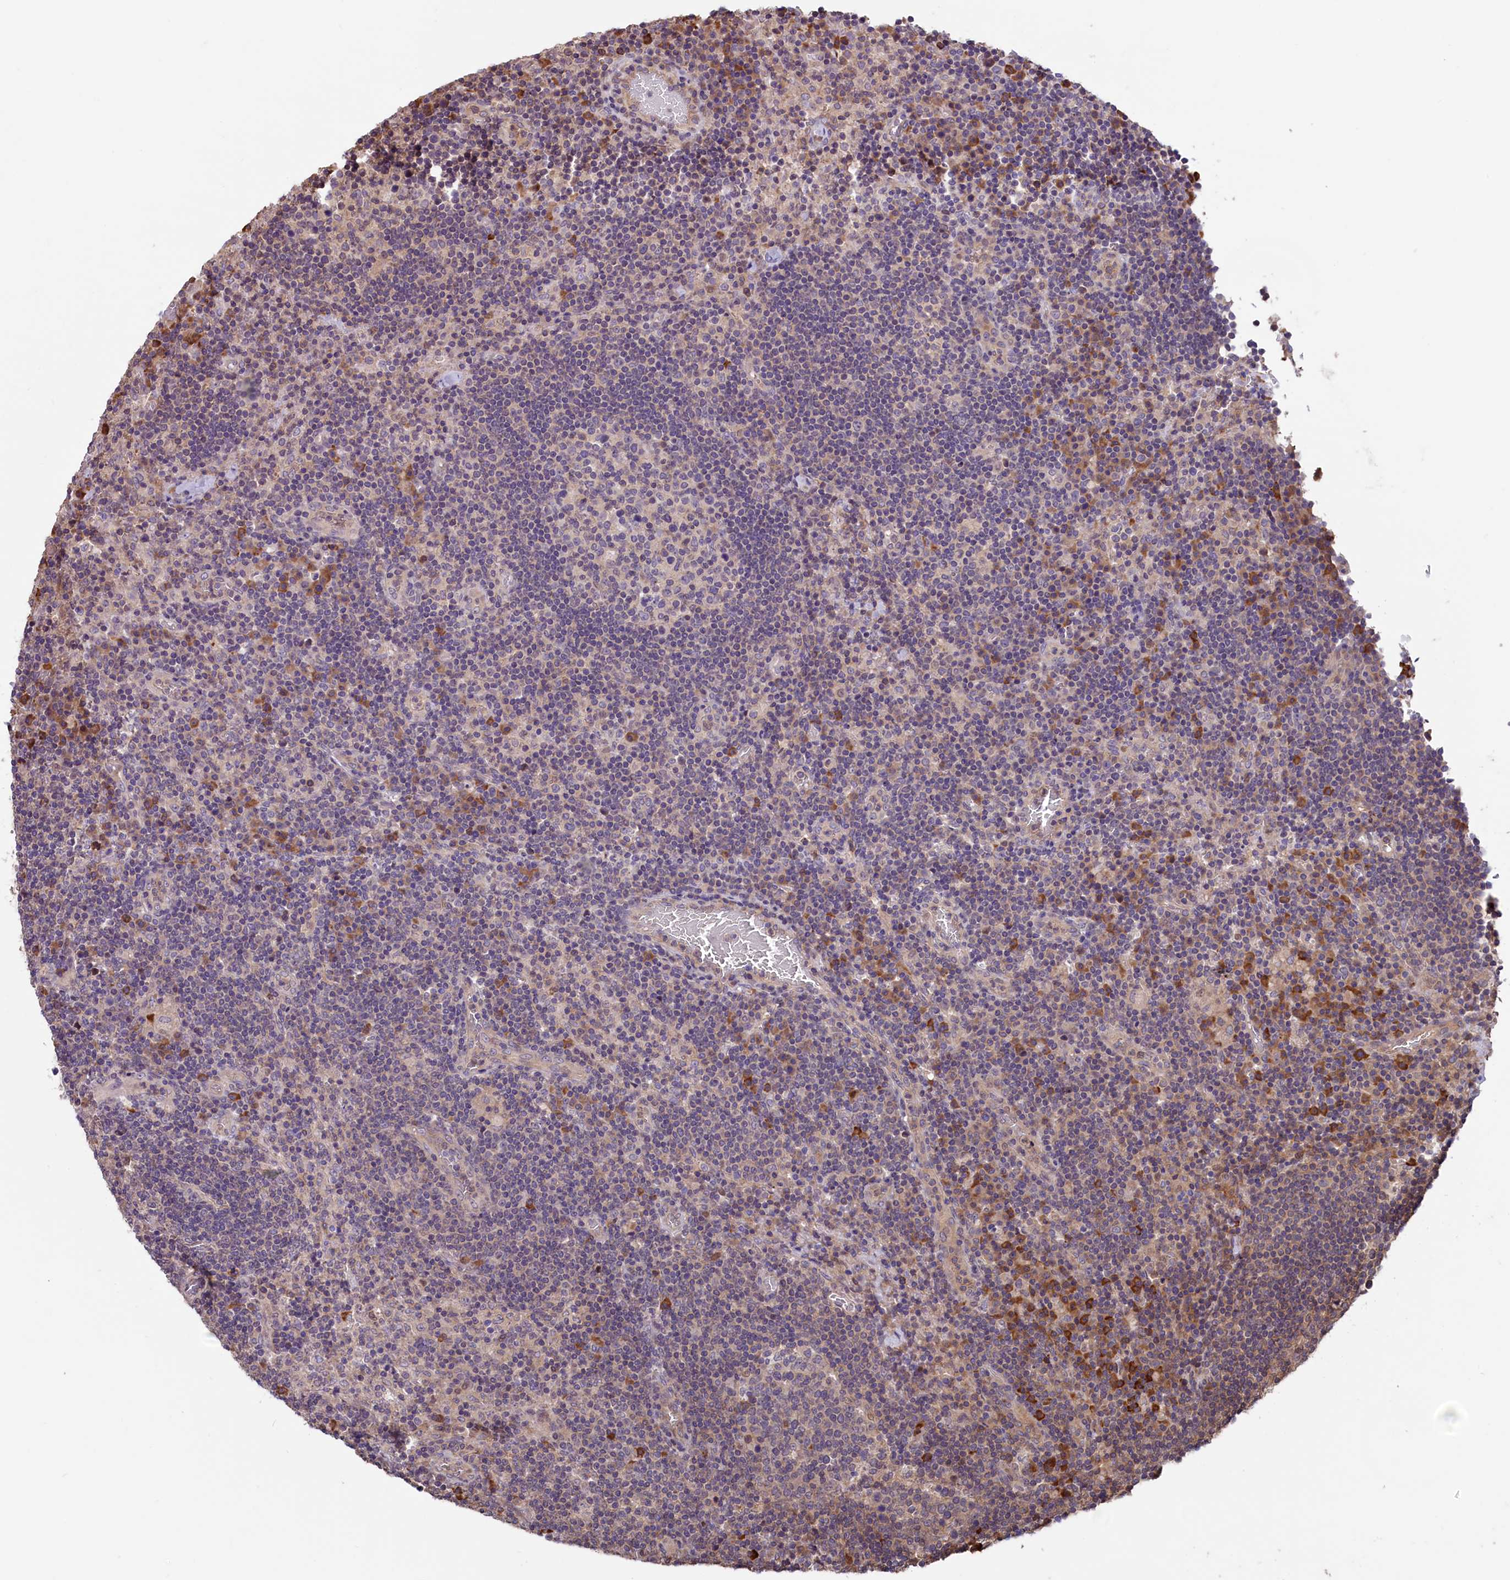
{"staining": {"intensity": "moderate", "quantity": "<25%", "location": "cytoplasmic/membranous,nuclear"}, "tissue": "lymph node", "cell_type": "Germinal center cells", "image_type": "normal", "snomed": [{"axis": "morphology", "description": "Normal tissue, NOS"}, {"axis": "topography", "description": "Lymph node"}], "caption": "A photomicrograph of human lymph node stained for a protein shows moderate cytoplasmic/membranous,nuclear brown staining in germinal center cells.", "gene": "RIC8A", "patient": {"sex": "male", "age": 58}}